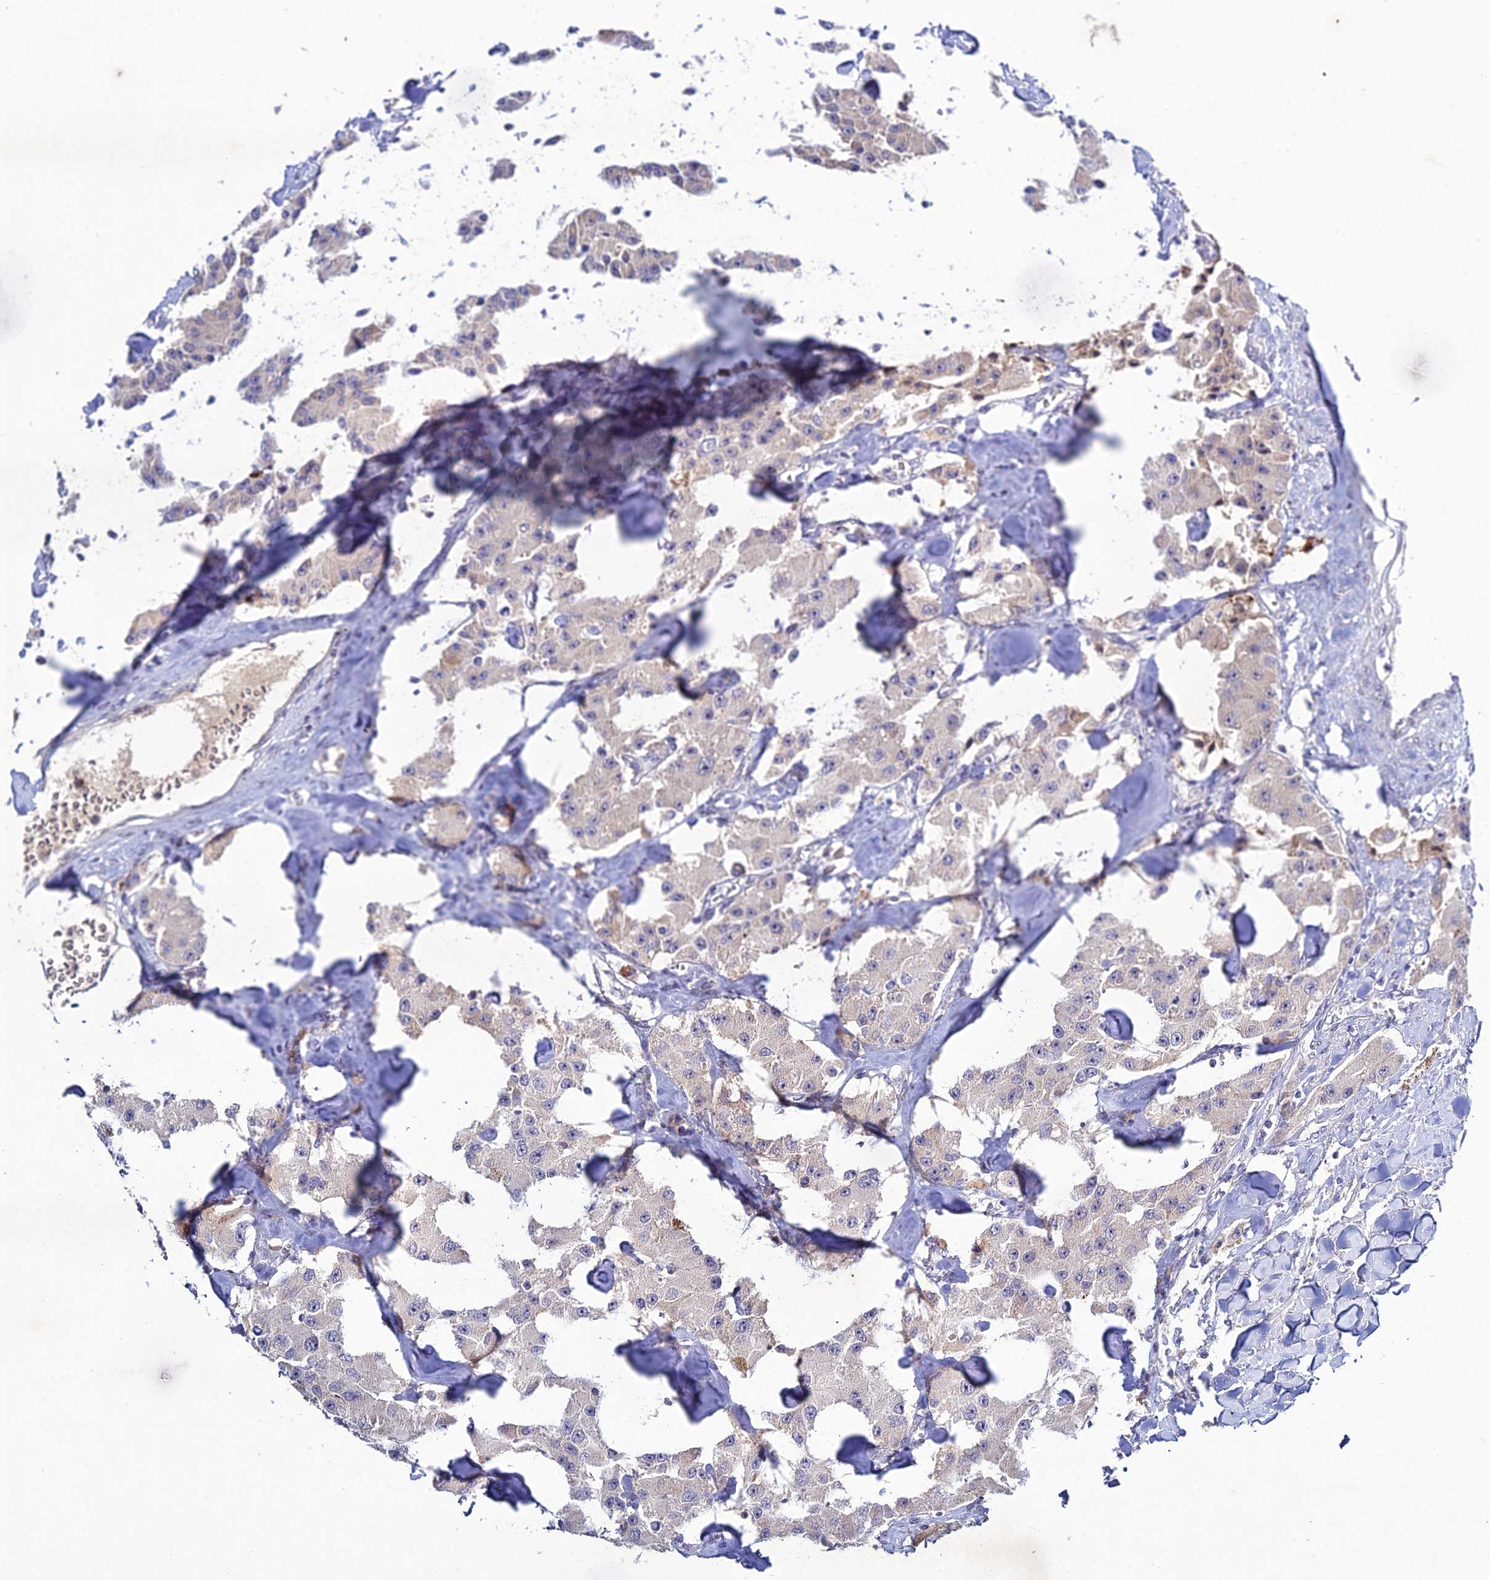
{"staining": {"intensity": "negative", "quantity": "none", "location": "none"}, "tissue": "carcinoid", "cell_type": "Tumor cells", "image_type": "cancer", "snomed": [{"axis": "morphology", "description": "Carcinoid, malignant, NOS"}, {"axis": "topography", "description": "Pancreas"}], "caption": "This is an immunohistochemistry (IHC) micrograph of human malignant carcinoid. There is no expression in tumor cells.", "gene": "CHST5", "patient": {"sex": "male", "age": 41}}